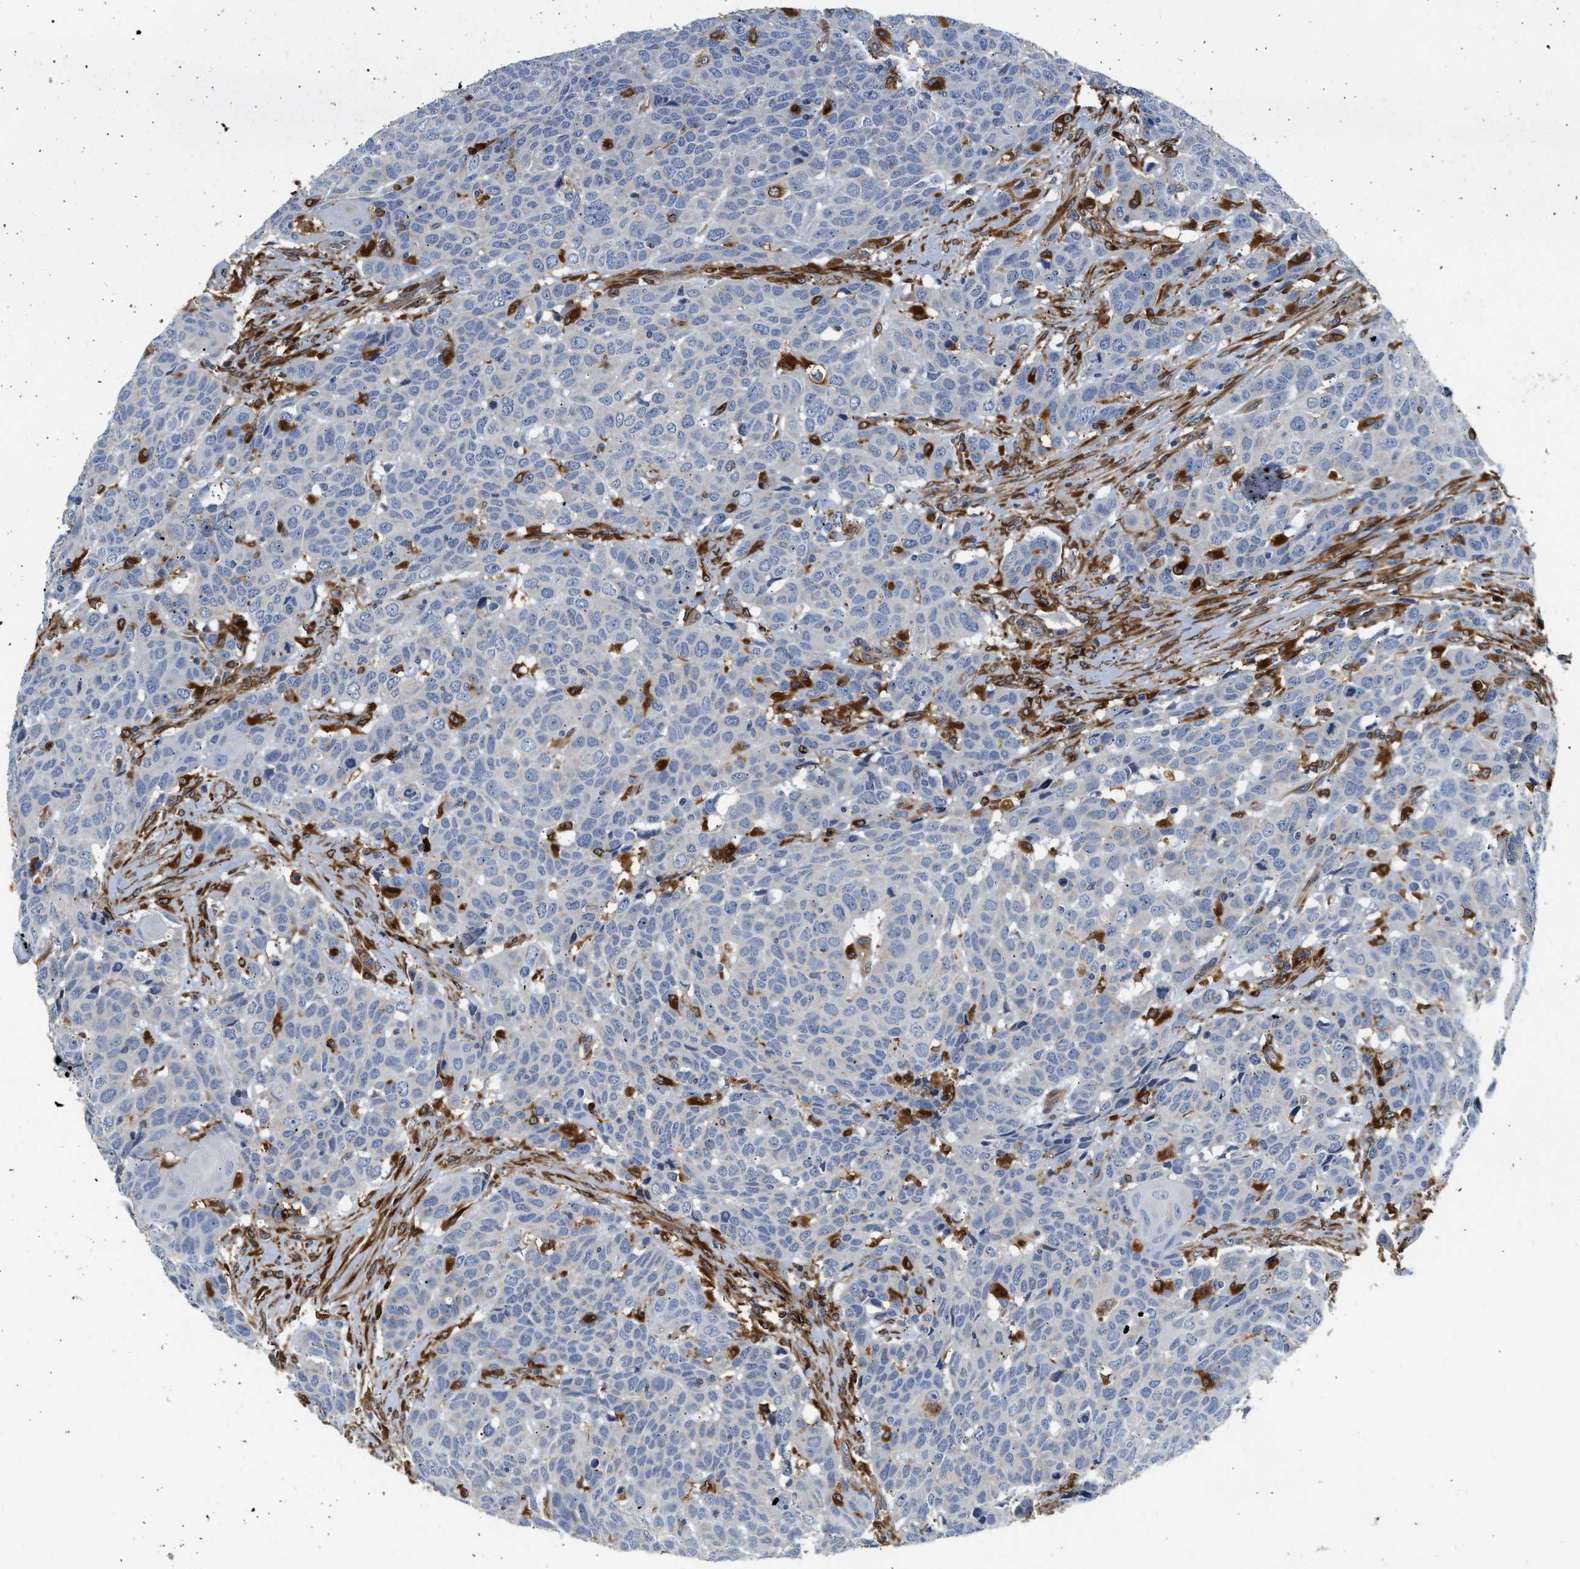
{"staining": {"intensity": "negative", "quantity": "none", "location": "none"}, "tissue": "head and neck cancer", "cell_type": "Tumor cells", "image_type": "cancer", "snomed": [{"axis": "morphology", "description": "Squamous cell carcinoma, NOS"}, {"axis": "topography", "description": "Head-Neck"}], "caption": "An immunohistochemistry (IHC) photomicrograph of head and neck cancer is shown. There is no staining in tumor cells of head and neck cancer.", "gene": "RAB31", "patient": {"sex": "male", "age": 66}}